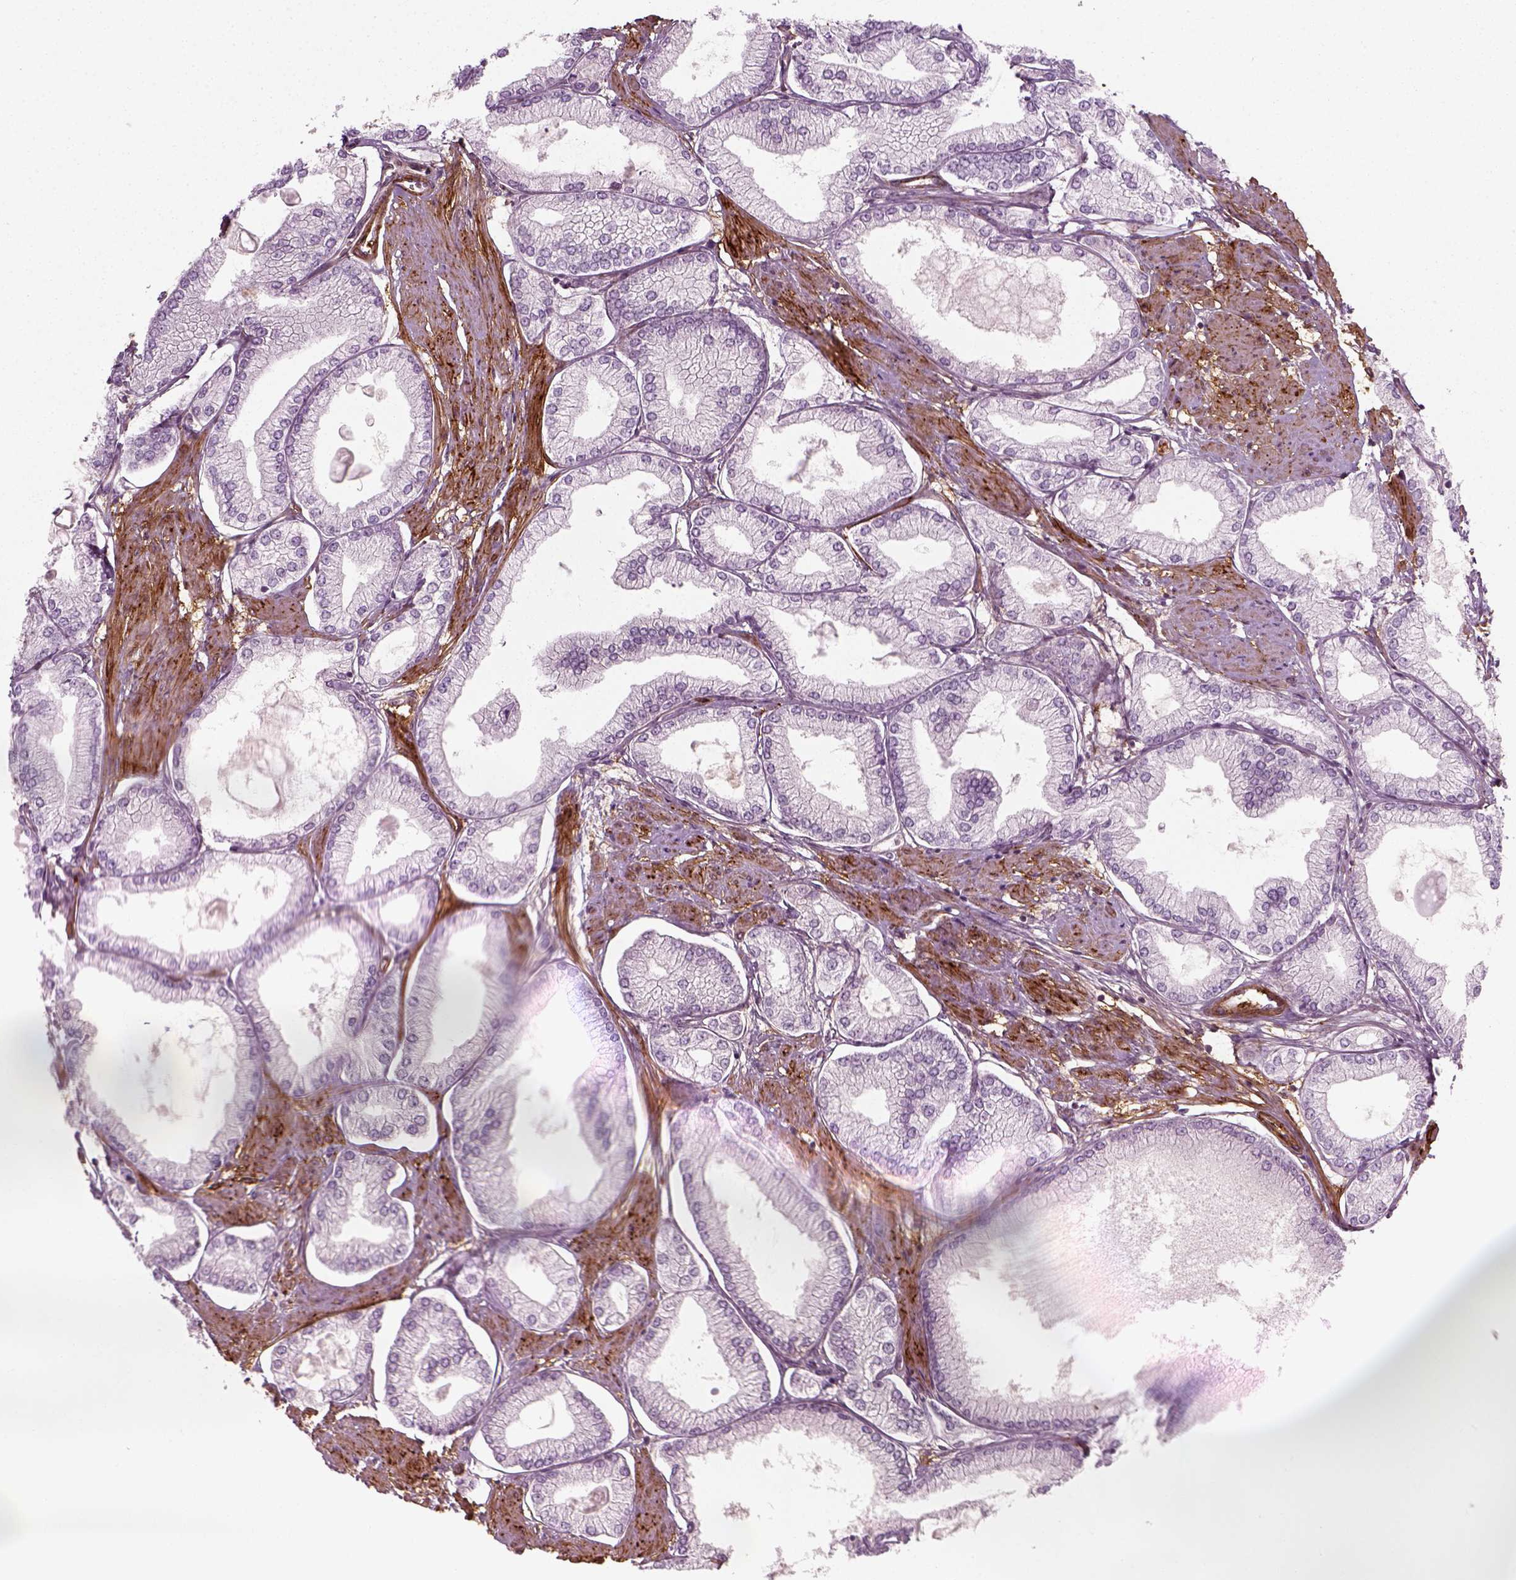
{"staining": {"intensity": "negative", "quantity": "none", "location": "none"}, "tissue": "prostate cancer", "cell_type": "Tumor cells", "image_type": "cancer", "snomed": [{"axis": "morphology", "description": "Adenocarcinoma, High grade"}, {"axis": "topography", "description": "Prostate"}], "caption": "Immunohistochemical staining of prostate cancer demonstrates no significant positivity in tumor cells.", "gene": "NPTN", "patient": {"sex": "male", "age": 68}}